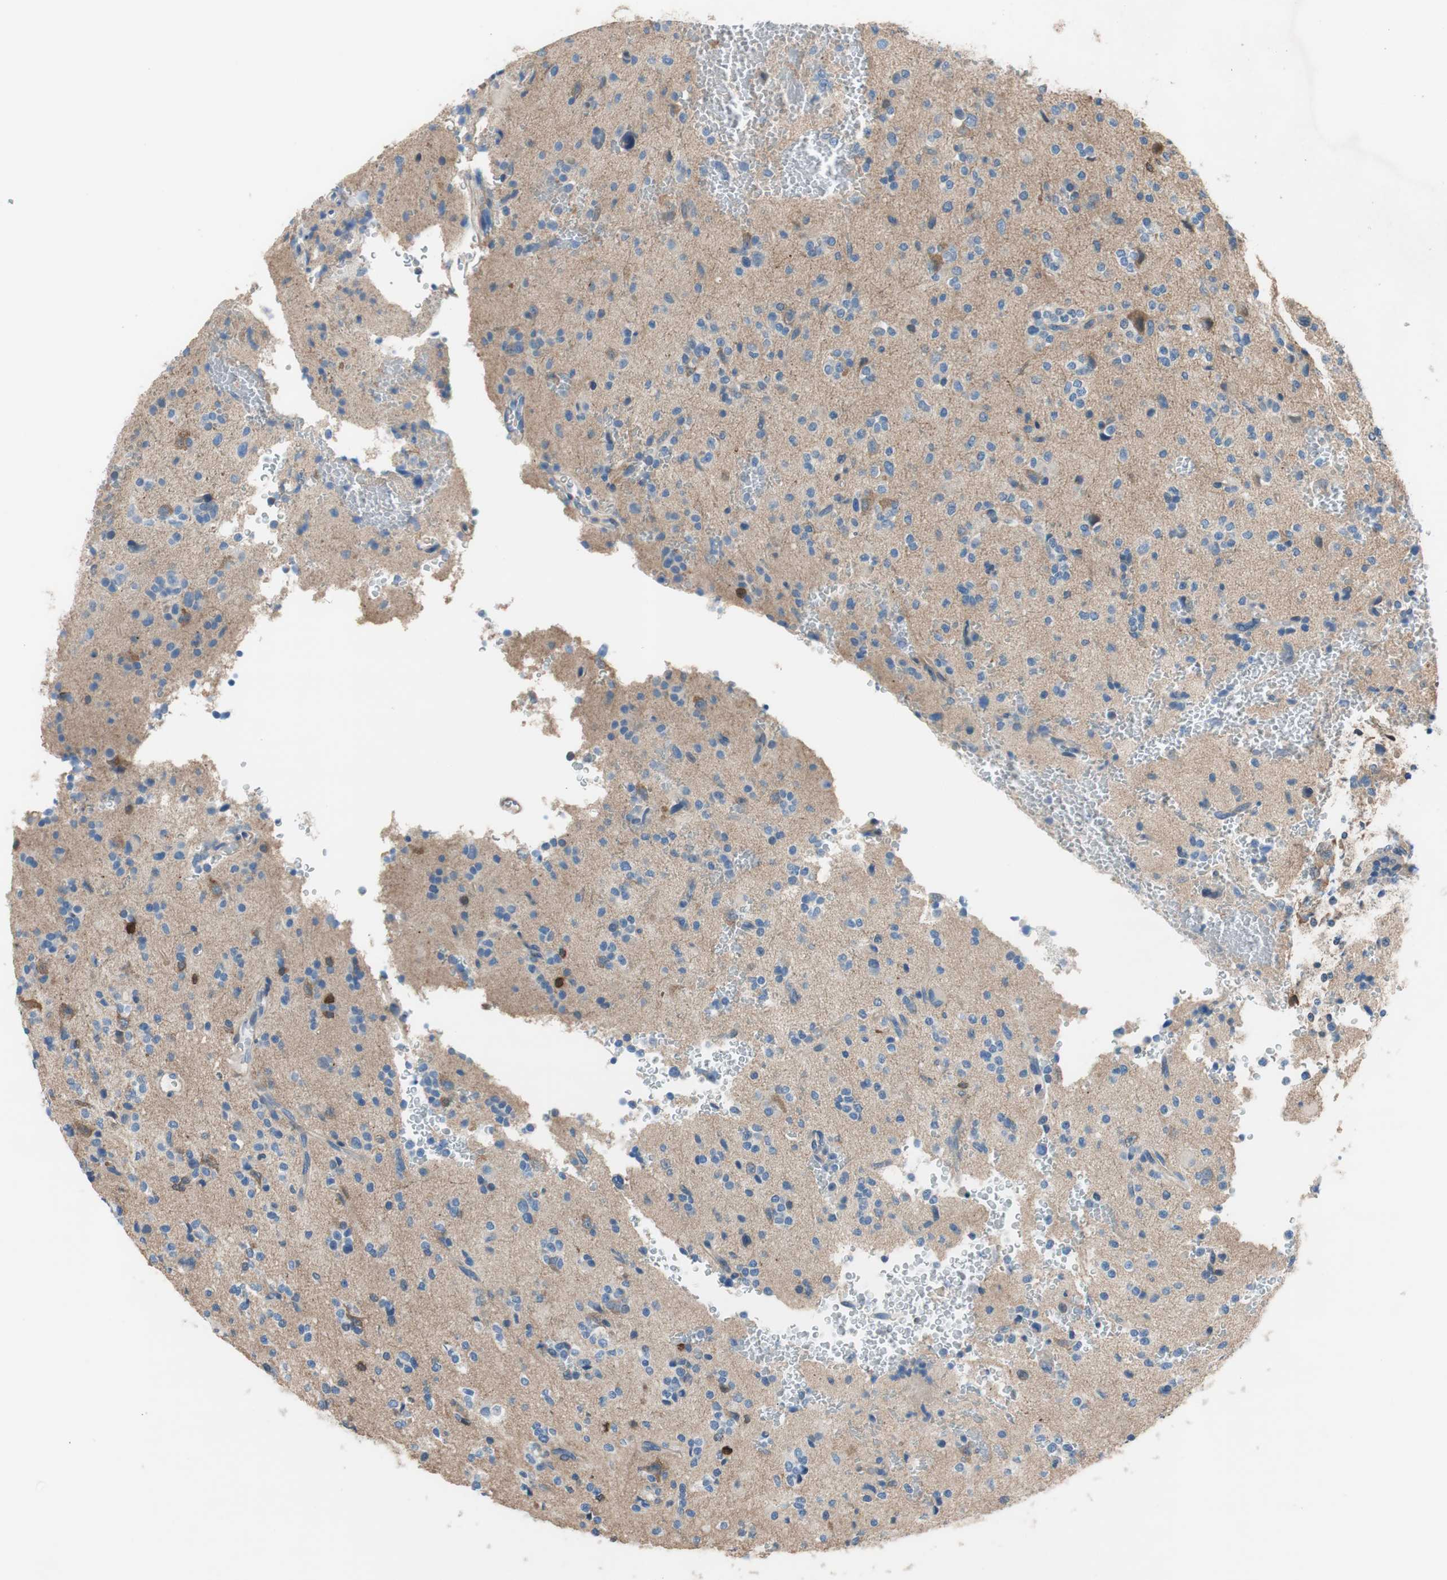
{"staining": {"intensity": "negative", "quantity": "none", "location": "none"}, "tissue": "glioma", "cell_type": "Tumor cells", "image_type": "cancer", "snomed": [{"axis": "morphology", "description": "Glioma, malignant, High grade"}, {"axis": "topography", "description": "Brain"}], "caption": "Malignant glioma (high-grade) was stained to show a protein in brown. There is no significant positivity in tumor cells.", "gene": "CALML3", "patient": {"sex": "male", "age": 47}}